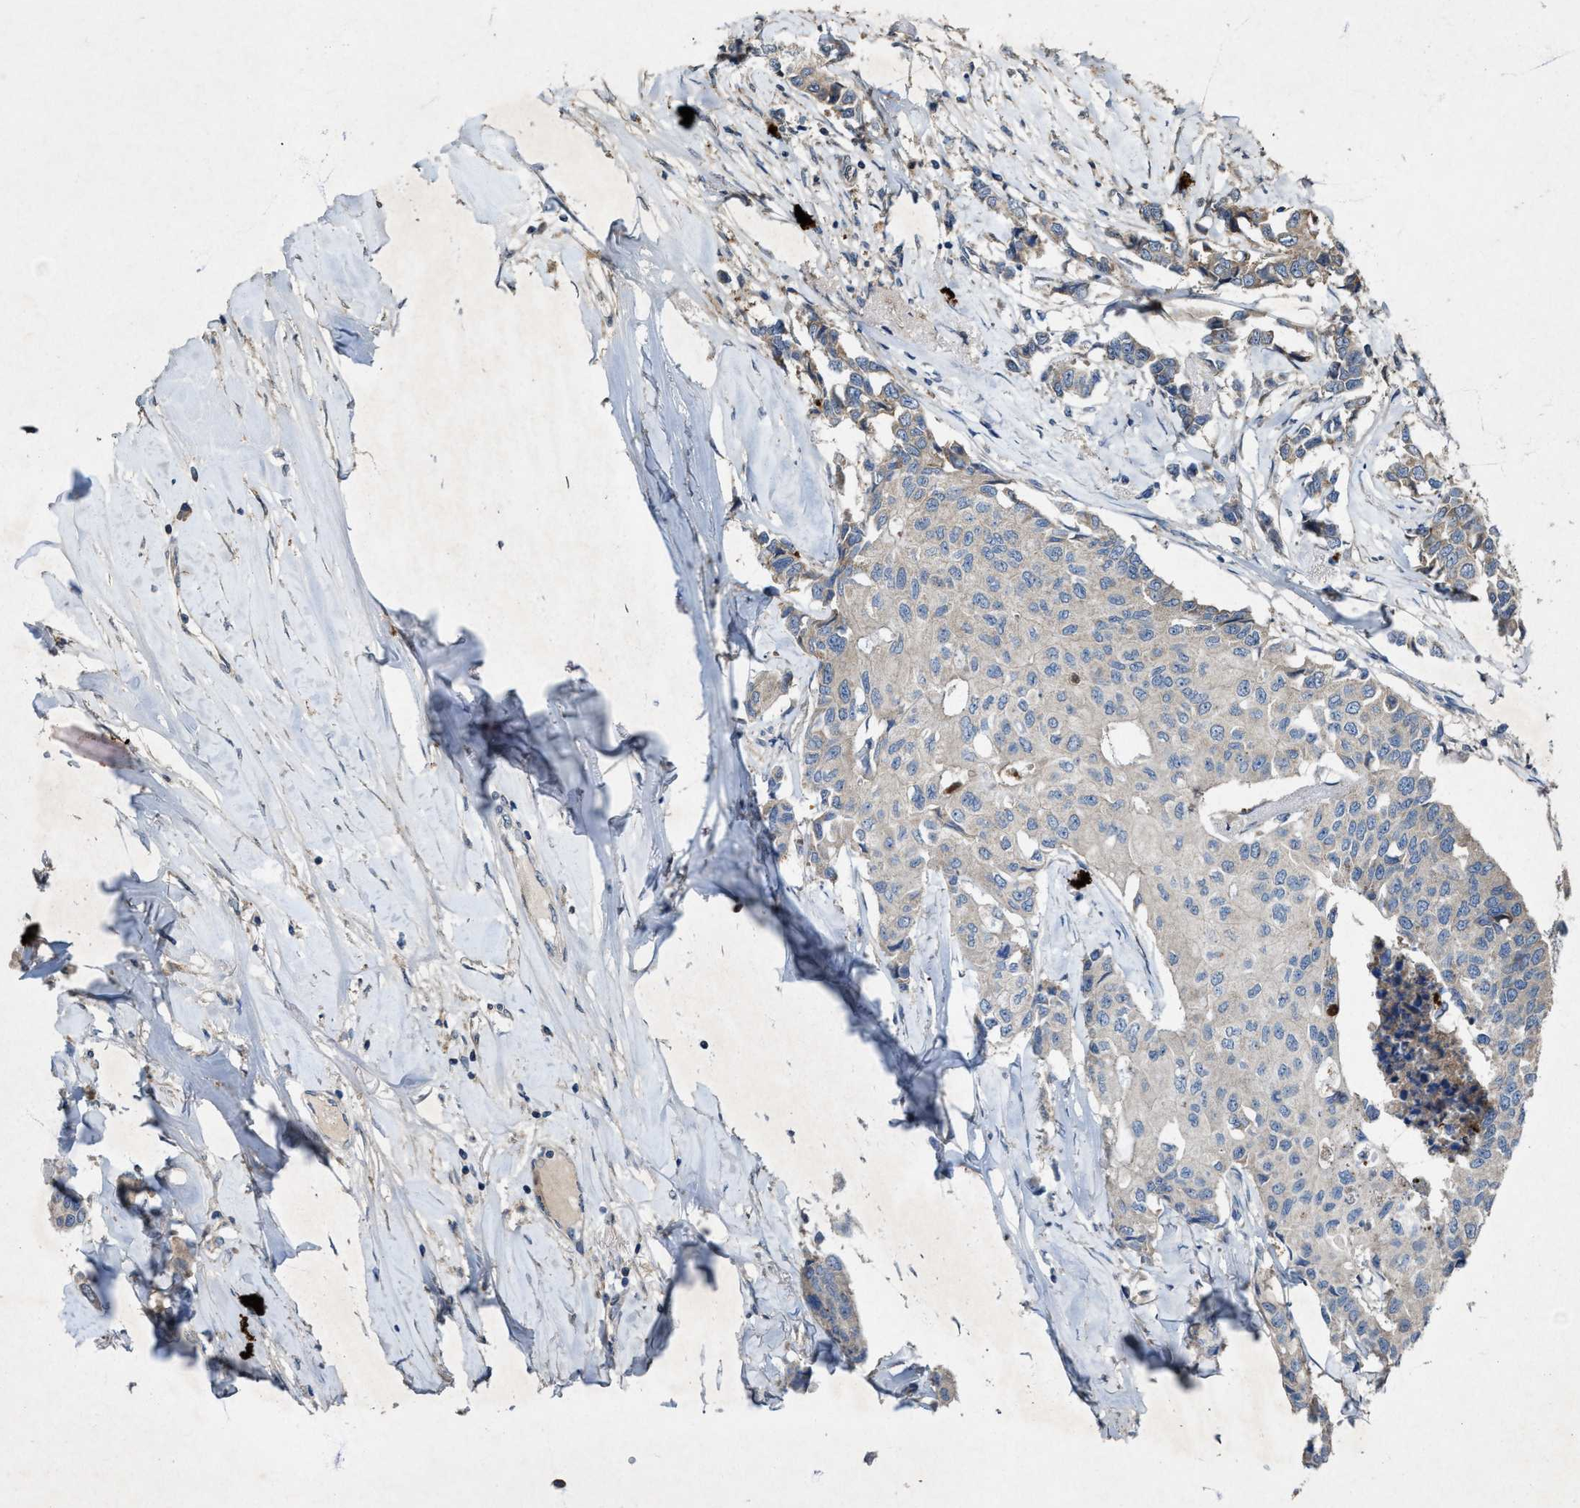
{"staining": {"intensity": "weak", "quantity": "<25%", "location": "cytoplasmic/membranous"}, "tissue": "breast cancer", "cell_type": "Tumor cells", "image_type": "cancer", "snomed": [{"axis": "morphology", "description": "Duct carcinoma"}, {"axis": "topography", "description": "Breast"}], "caption": "This is a image of immunohistochemistry (IHC) staining of breast invasive ductal carcinoma, which shows no positivity in tumor cells. (DAB immunohistochemistry with hematoxylin counter stain).", "gene": "PDP2", "patient": {"sex": "female", "age": 80}}